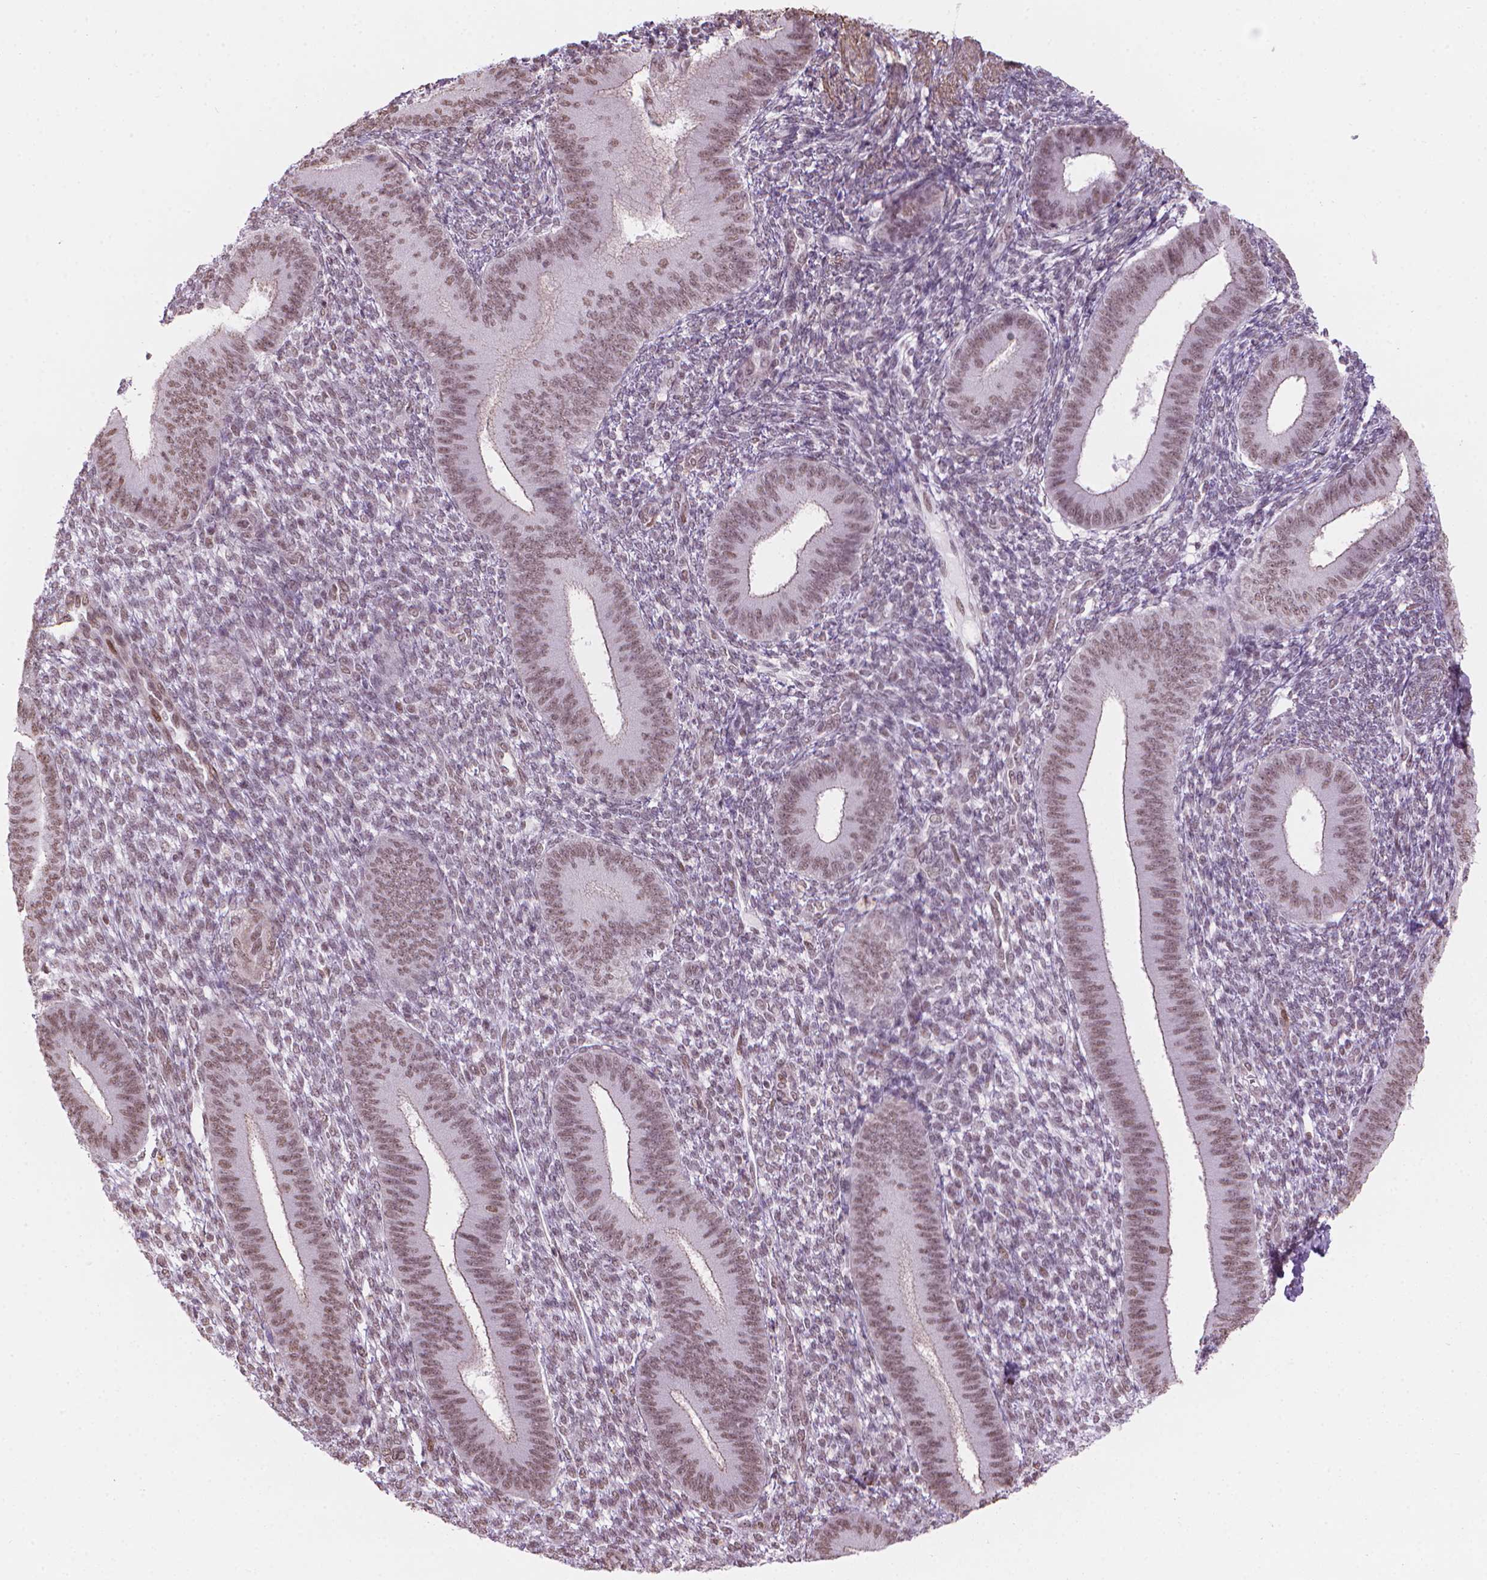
{"staining": {"intensity": "negative", "quantity": "none", "location": "none"}, "tissue": "endometrium", "cell_type": "Cells in endometrial stroma", "image_type": "normal", "snomed": [{"axis": "morphology", "description": "Normal tissue, NOS"}, {"axis": "topography", "description": "Endometrium"}], "caption": "High power microscopy photomicrograph of an immunohistochemistry micrograph of normal endometrium, revealing no significant staining in cells in endometrial stroma.", "gene": "HOXD4", "patient": {"sex": "female", "age": 39}}